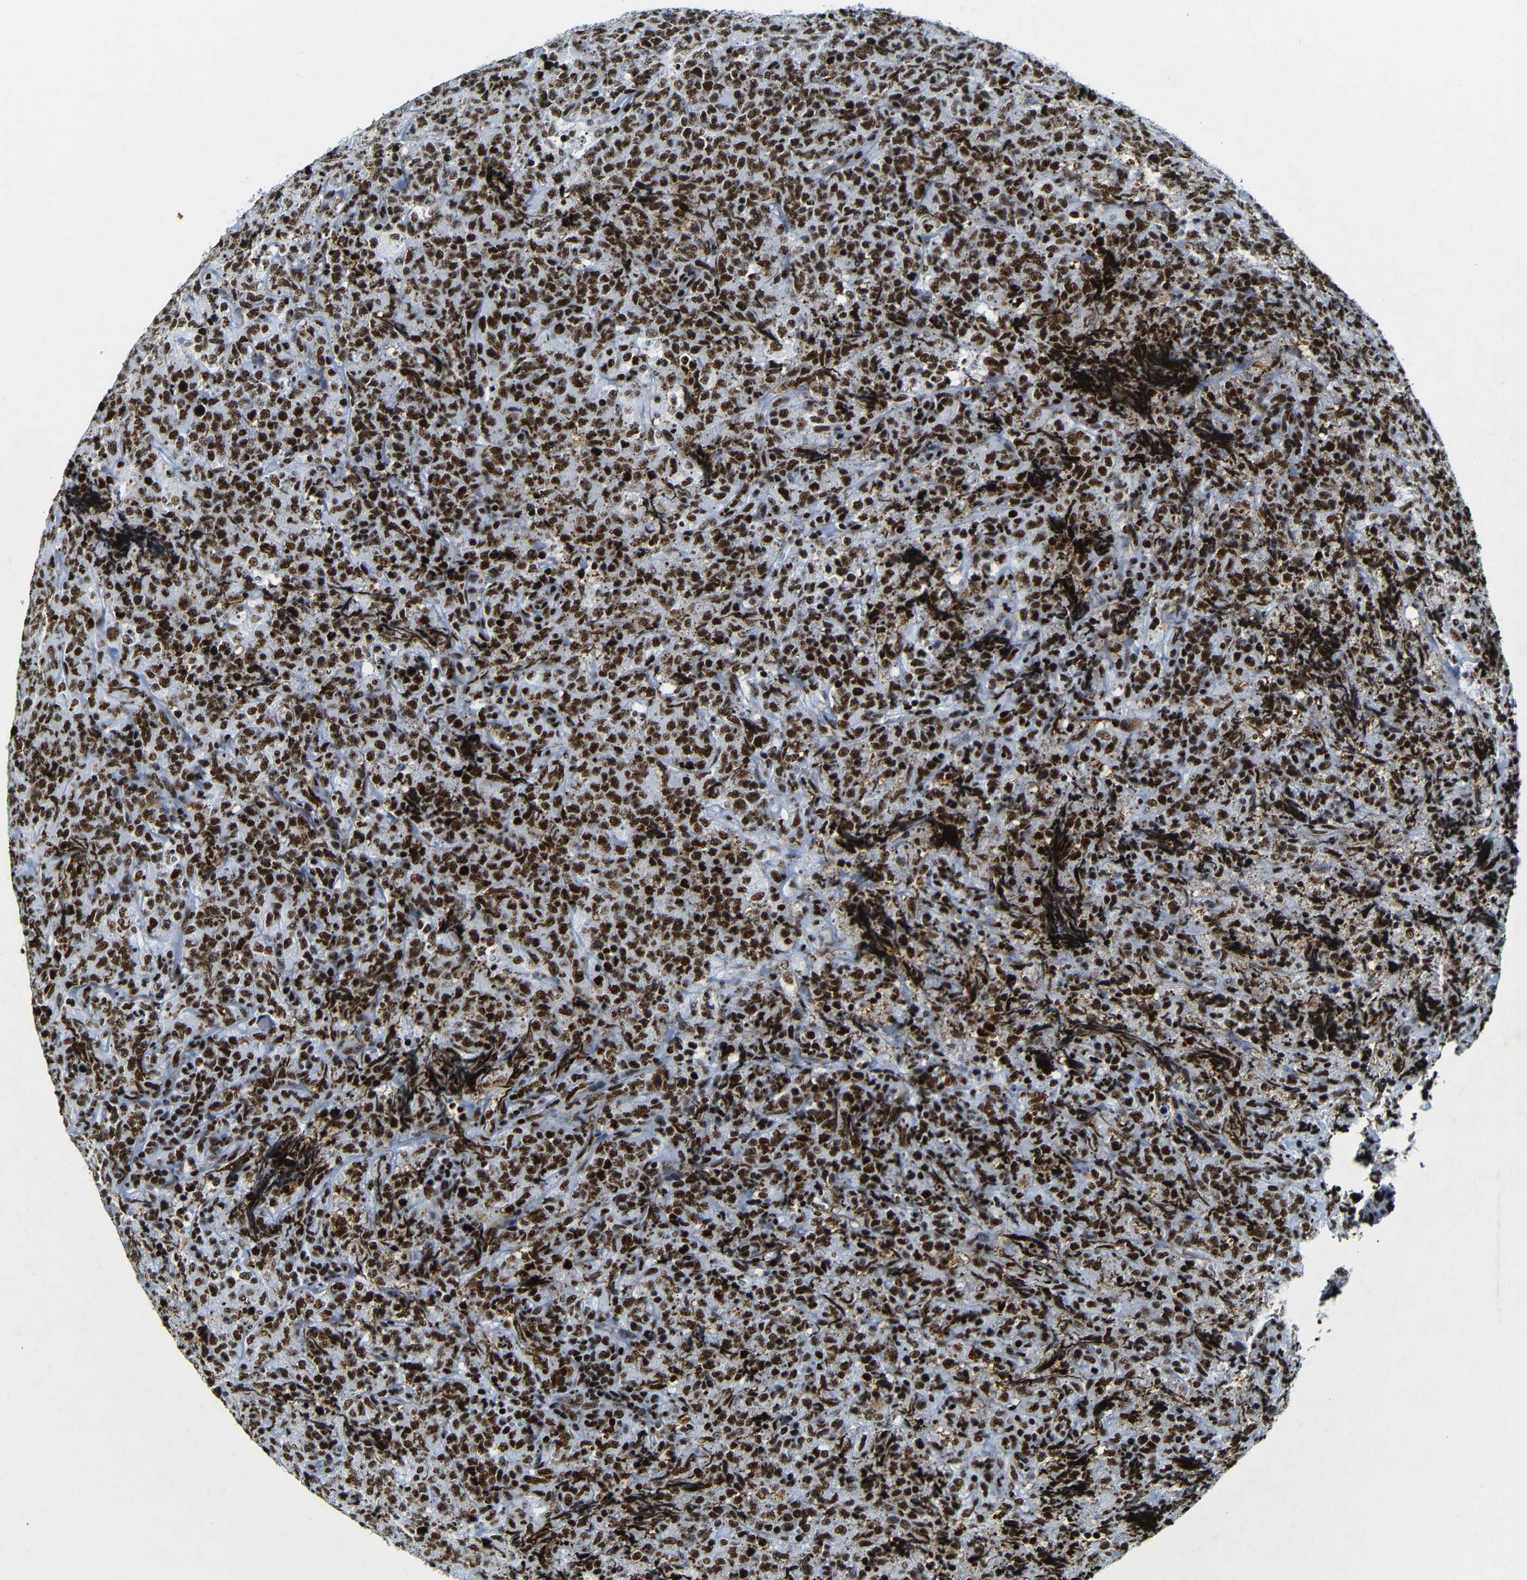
{"staining": {"intensity": "strong", "quantity": ">75%", "location": "nuclear"}, "tissue": "lymphoma", "cell_type": "Tumor cells", "image_type": "cancer", "snomed": [{"axis": "morphology", "description": "Malignant lymphoma, non-Hodgkin's type, High grade"}, {"axis": "topography", "description": "Tonsil"}], "caption": "Immunohistochemistry (IHC) of lymphoma reveals high levels of strong nuclear positivity in about >75% of tumor cells.", "gene": "SRSF1", "patient": {"sex": "female", "age": 36}}